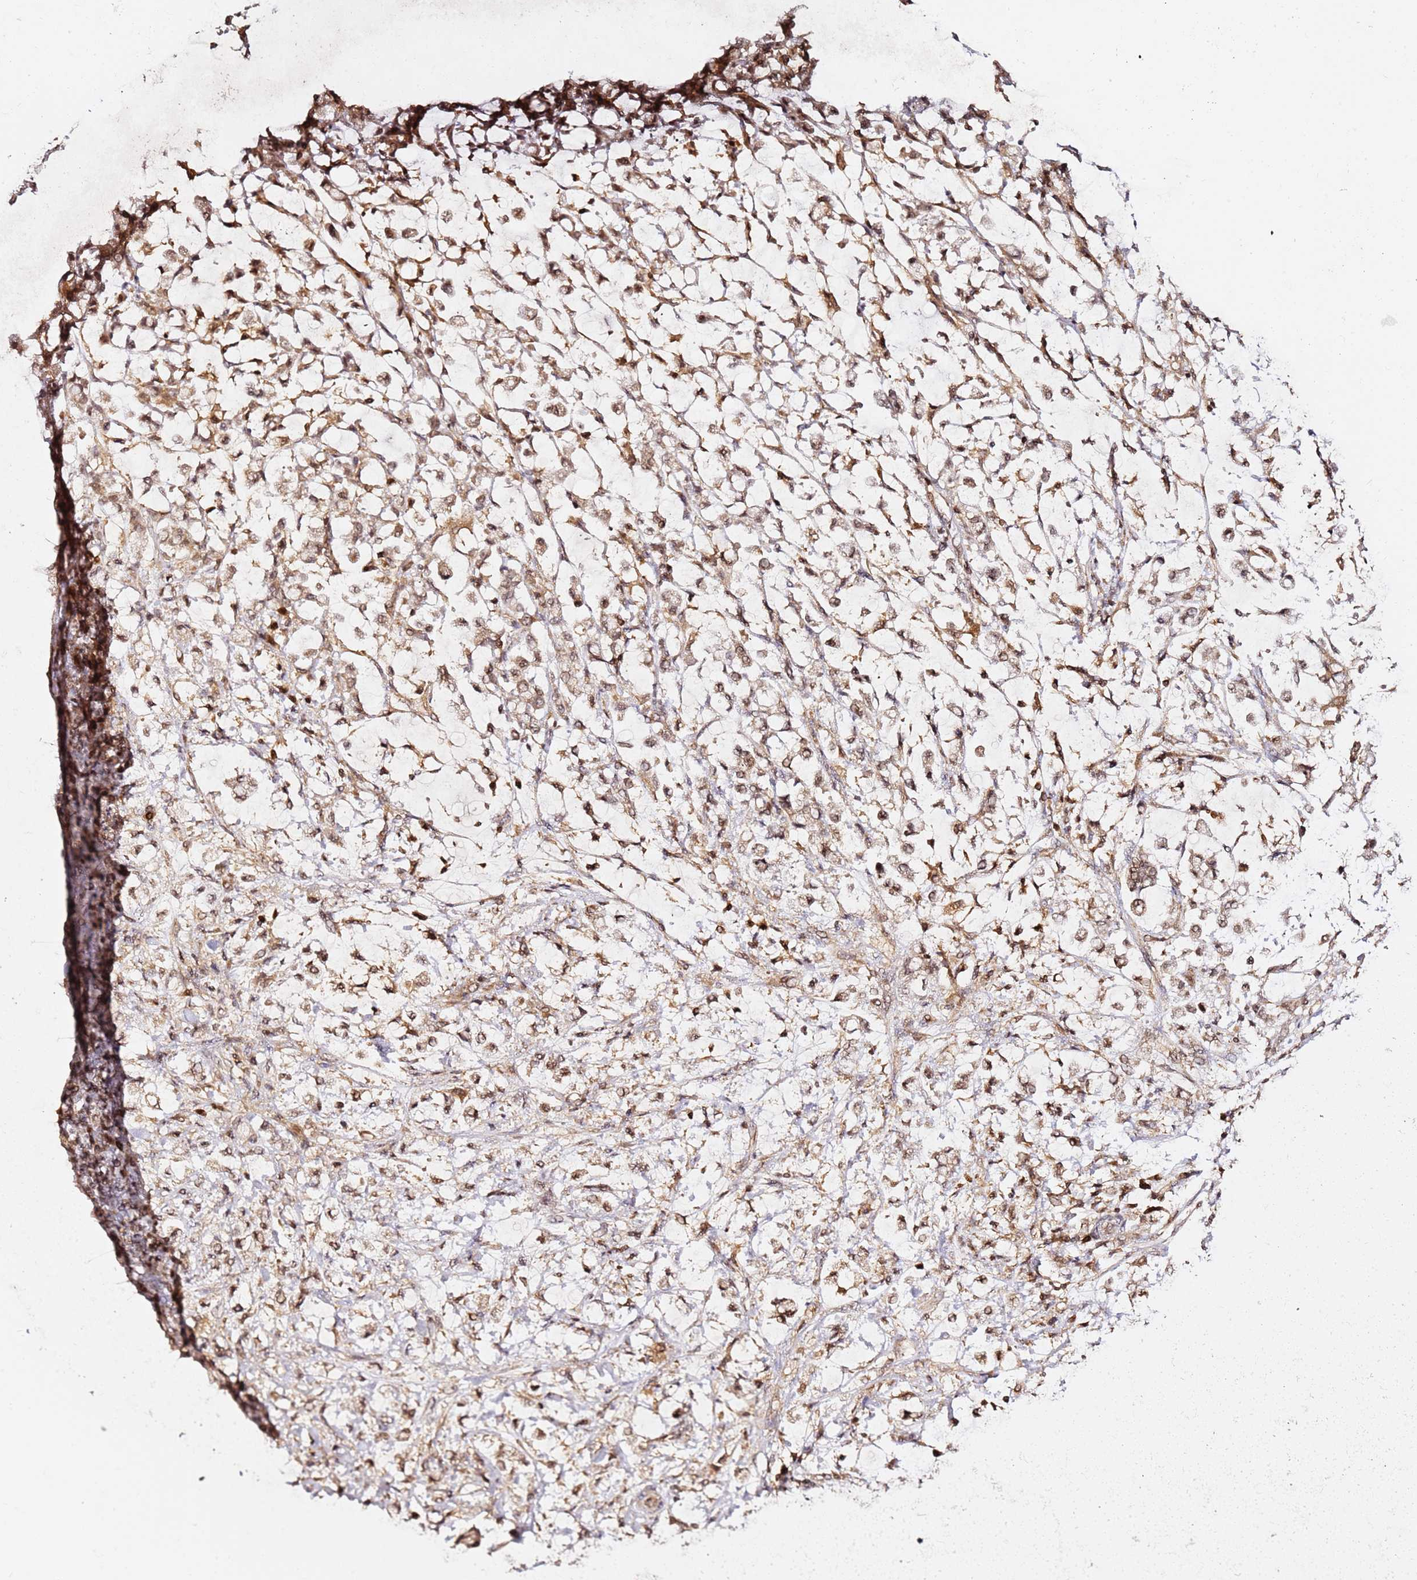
{"staining": {"intensity": "moderate", "quantity": ">75%", "location": "cytoplasmic/membranous,nuclear"}, "tissue": "stomach cancer", "cell_type": "Tumor cells", "image_type": "cancer", "snomed": [{"axis": "morphology", "description": "Adenocarcinoma, NOS"}, {"axis": "topography", "description": "Stomach"}], "caption": "Moderate cytoplasmic/membranous and nuclear protein positivity is identified in about >75% of tumor cells in stomach cancer. The protein is shown in brown color, while the nuclei are stained blue.", "gene": "OR5V1", "patient": {"sex": "female", "age": 60}}